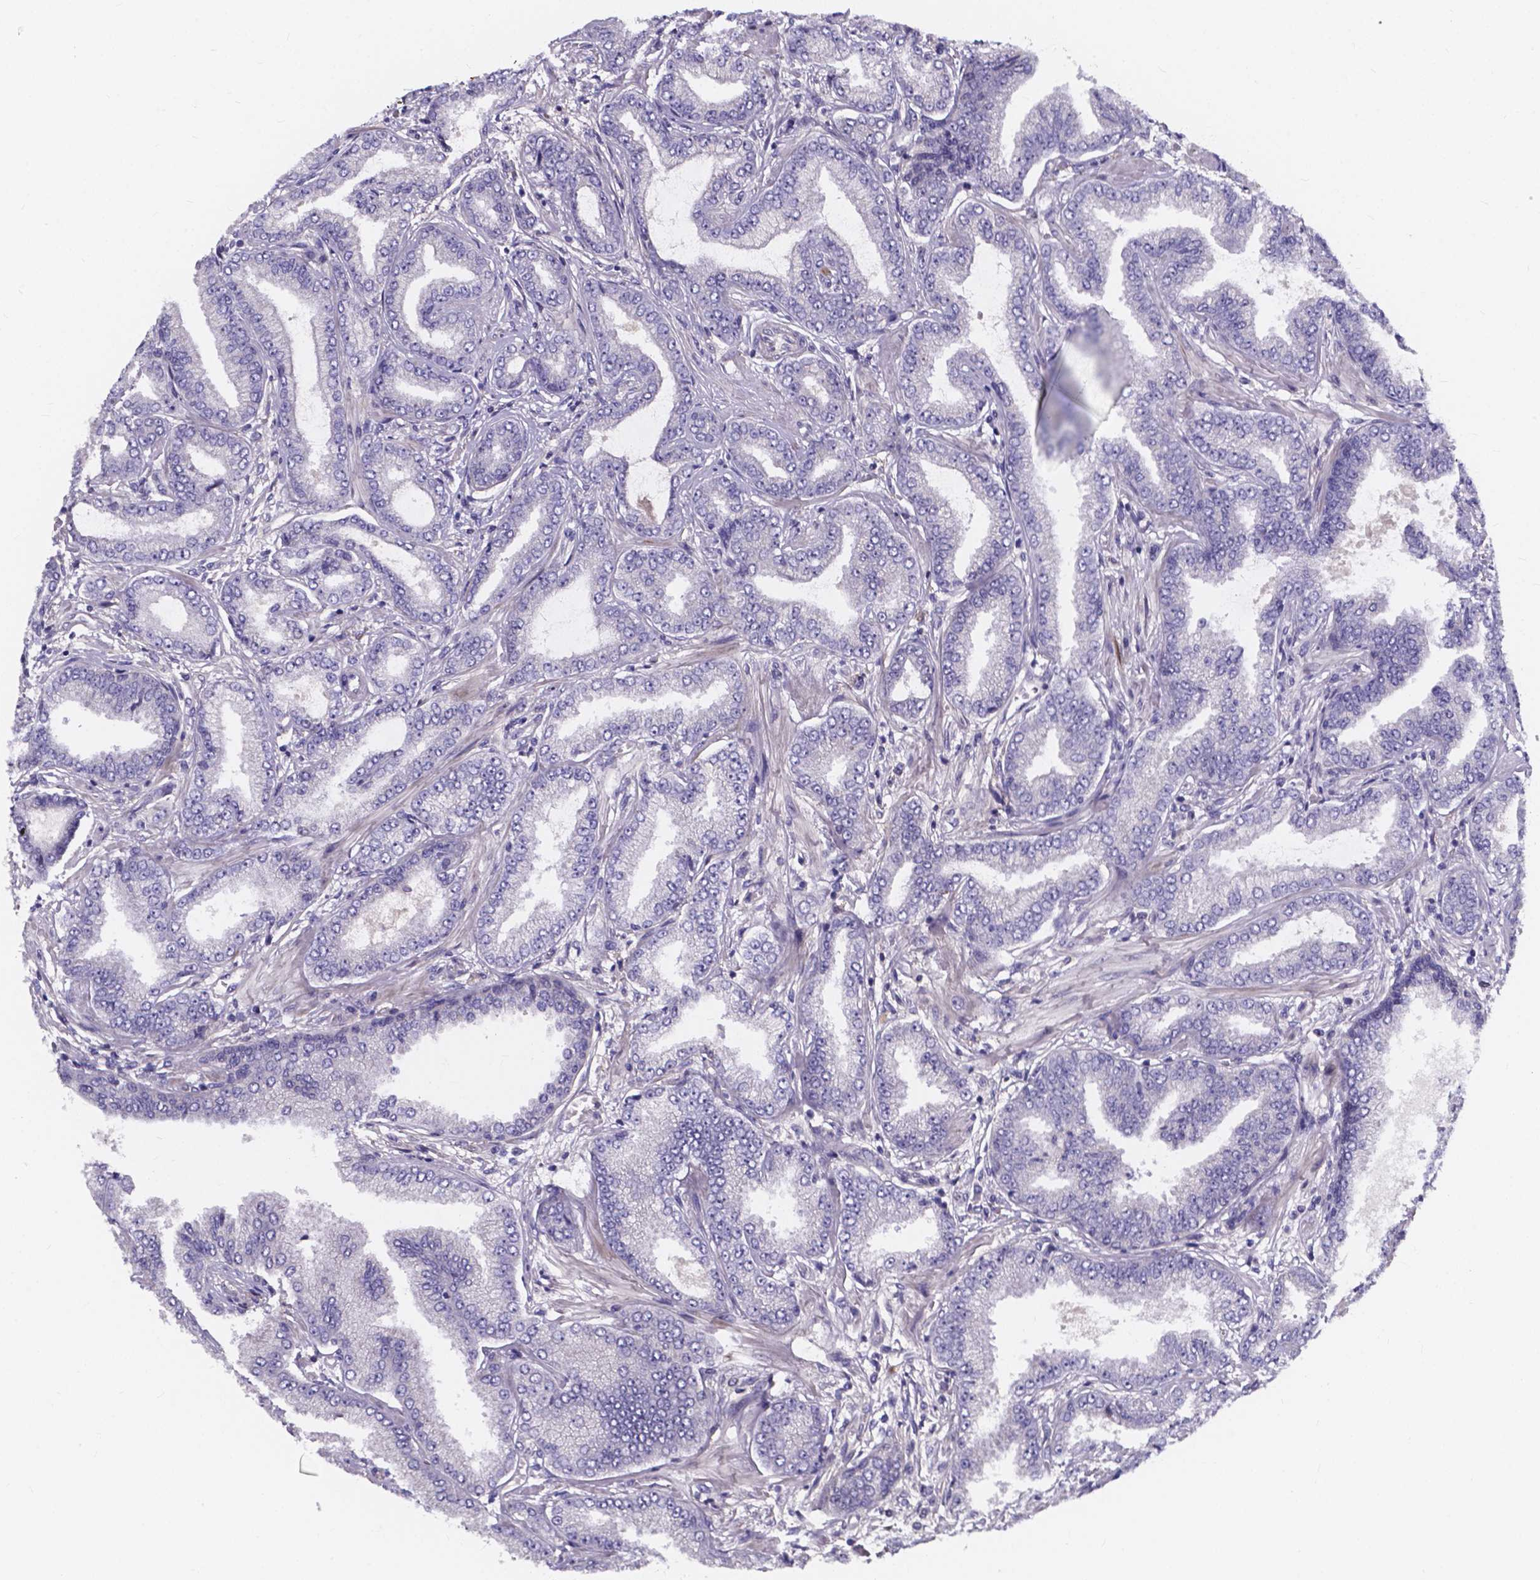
{"staining": {"intensity": "negative", "quantity": "none", "location": "none"}, "tissue": "prostate cancer", "cell_type": "Tumor cells", "image_type": "cancer", "snomed": [{"axis": "morphology", "description": "Adenocarcinoma, Low grade"}, {"axis": "topography", "description": "Prostate"}], "caption": "A histopathology image of prostate low-grade adenocarcinoma stained for a protein exhibits no brown staining in tumor cells.", "gene": "SPOCD1", "patient": {"sex": "male", "age": 55}}